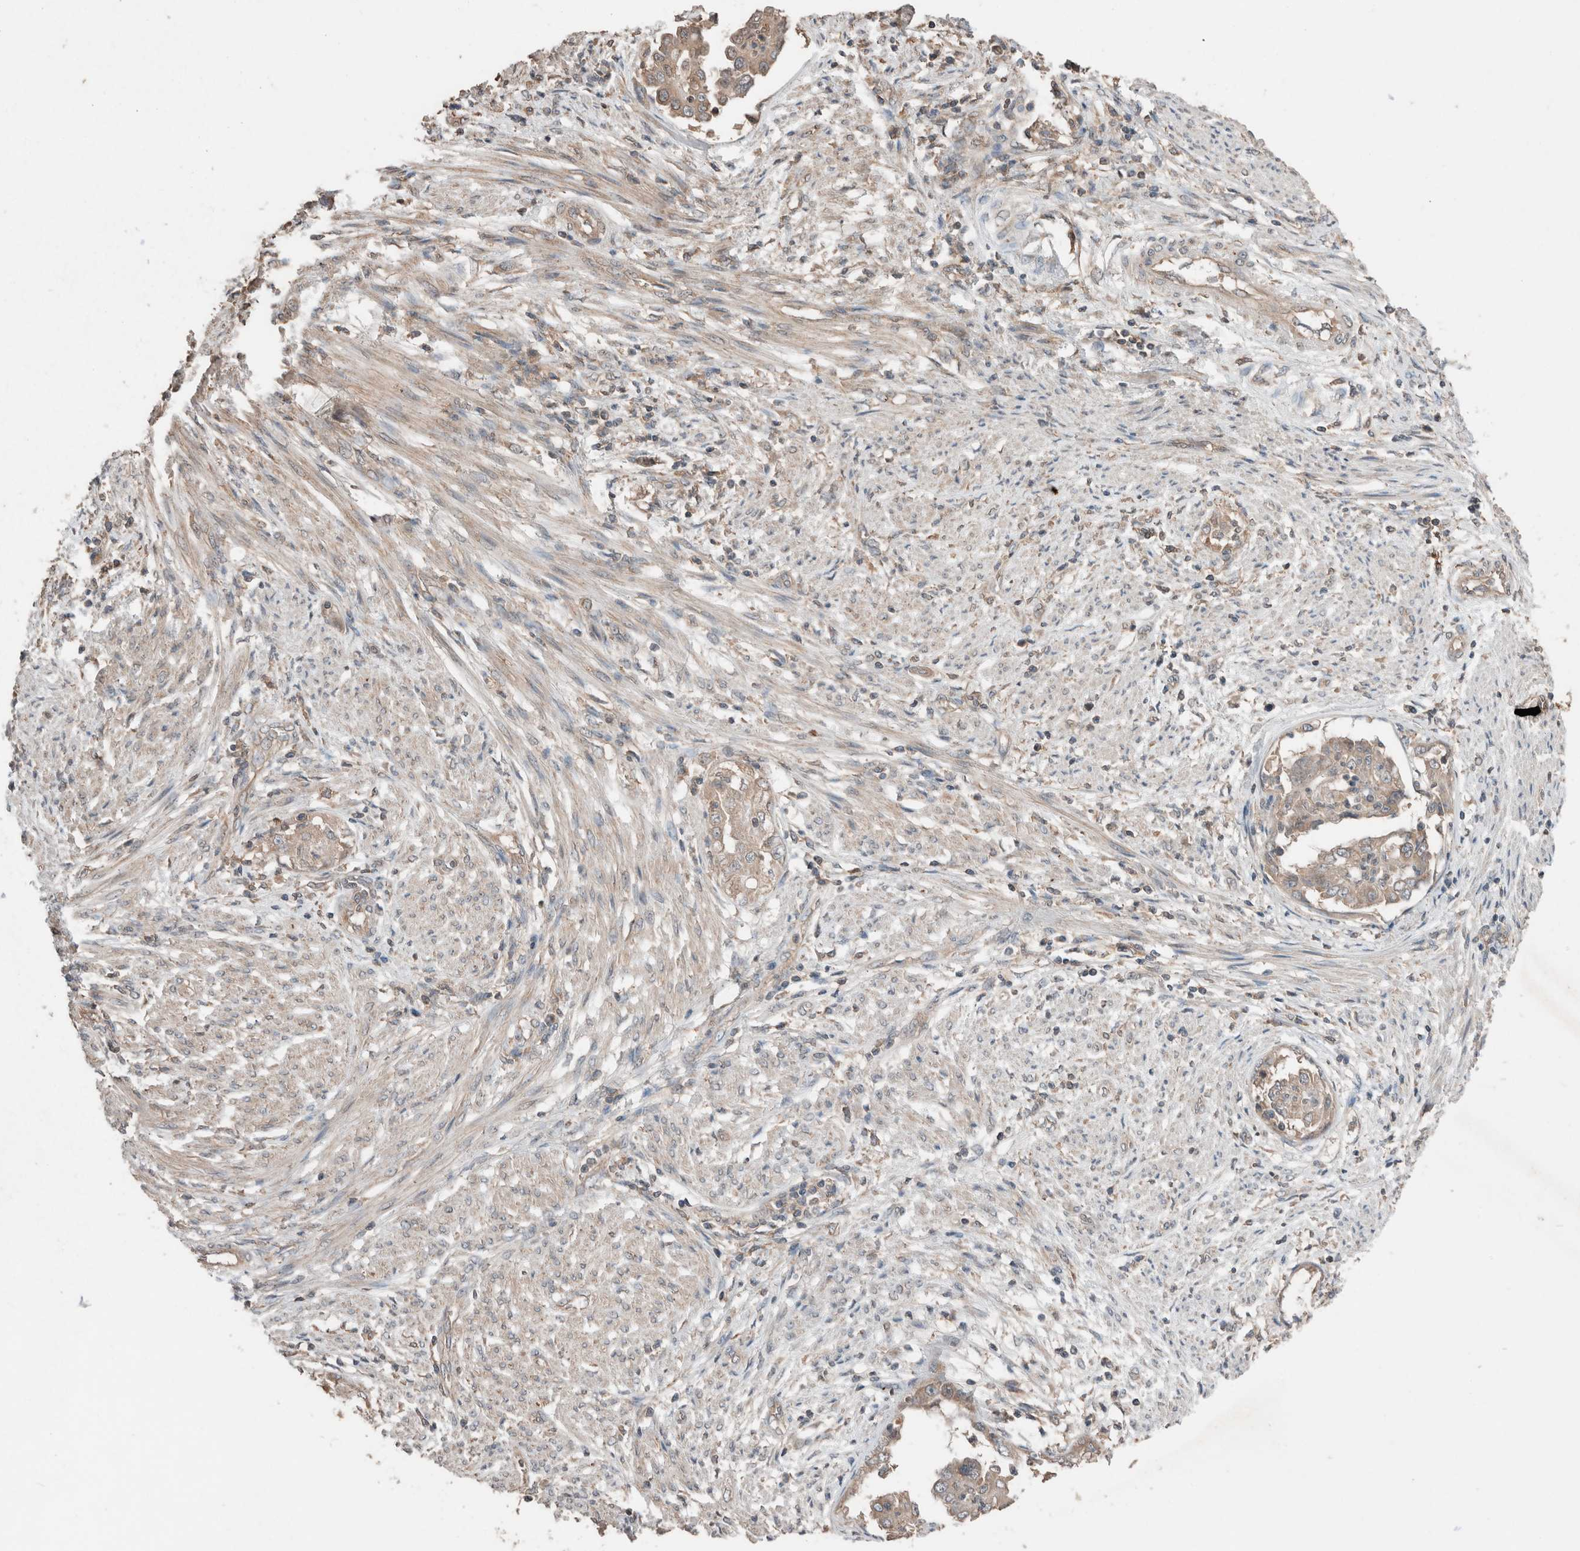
{"staining": {"intensity": "weak", "quantity": ">75%", "location": "cytoplasmic/membranous"}, "tissue": "endometrial cancer", "cell_type": "Tumor cells", "image_type": "cancer", "snomed": [{"axis": "morphology", "description": "Adenocarcinoma, NOS"}, {"axis": "topography", "description": "Endometrium"}], "caption": "A micrograph of adenocarcinoma (endometrial) stained for a protein reveals weak cytoplasmic/membranous brown staining in tumor cells.", "gene": "ERAP2", "patient": {"sex": "female", "age": 85}}